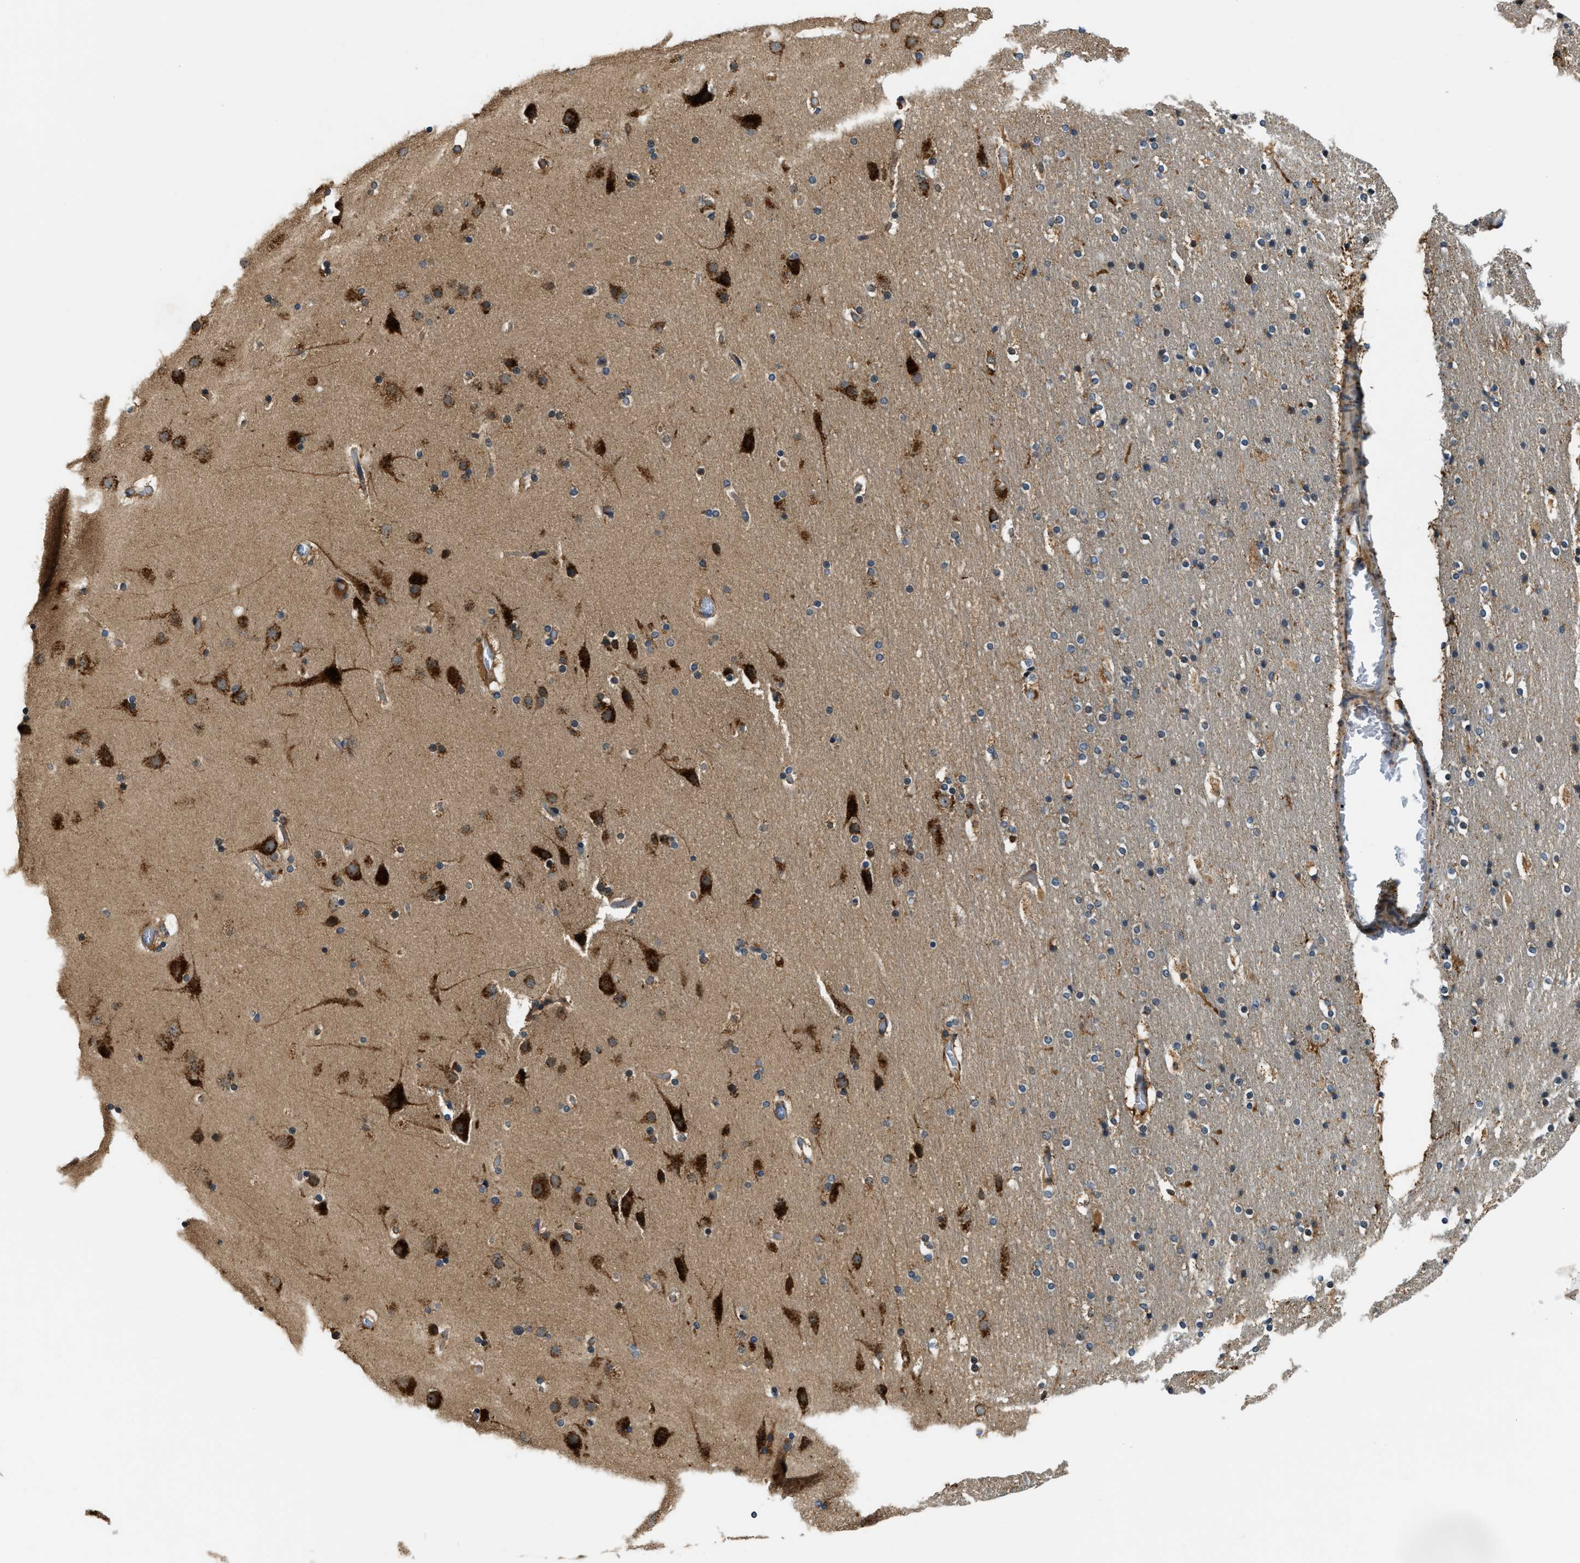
{"staining": {"intensity": "negative", "quantity": "none", "location": "none"}, "tissue": "cerebral cortex", "cell_type": "Endothelial cells", "image_type": "normal", "snomed": [{"axis": "morphology", "description": "Normal tissue, NOS"}, {"axis": "topography", "description": "Cerebral cortex"}], "caption": "This is an IHC image of unremarkable human cerebral cortex. There is no expression in endothelial cells.", "gene": "STARD3NL", "patient": {"sex": "male", "age": 57}}